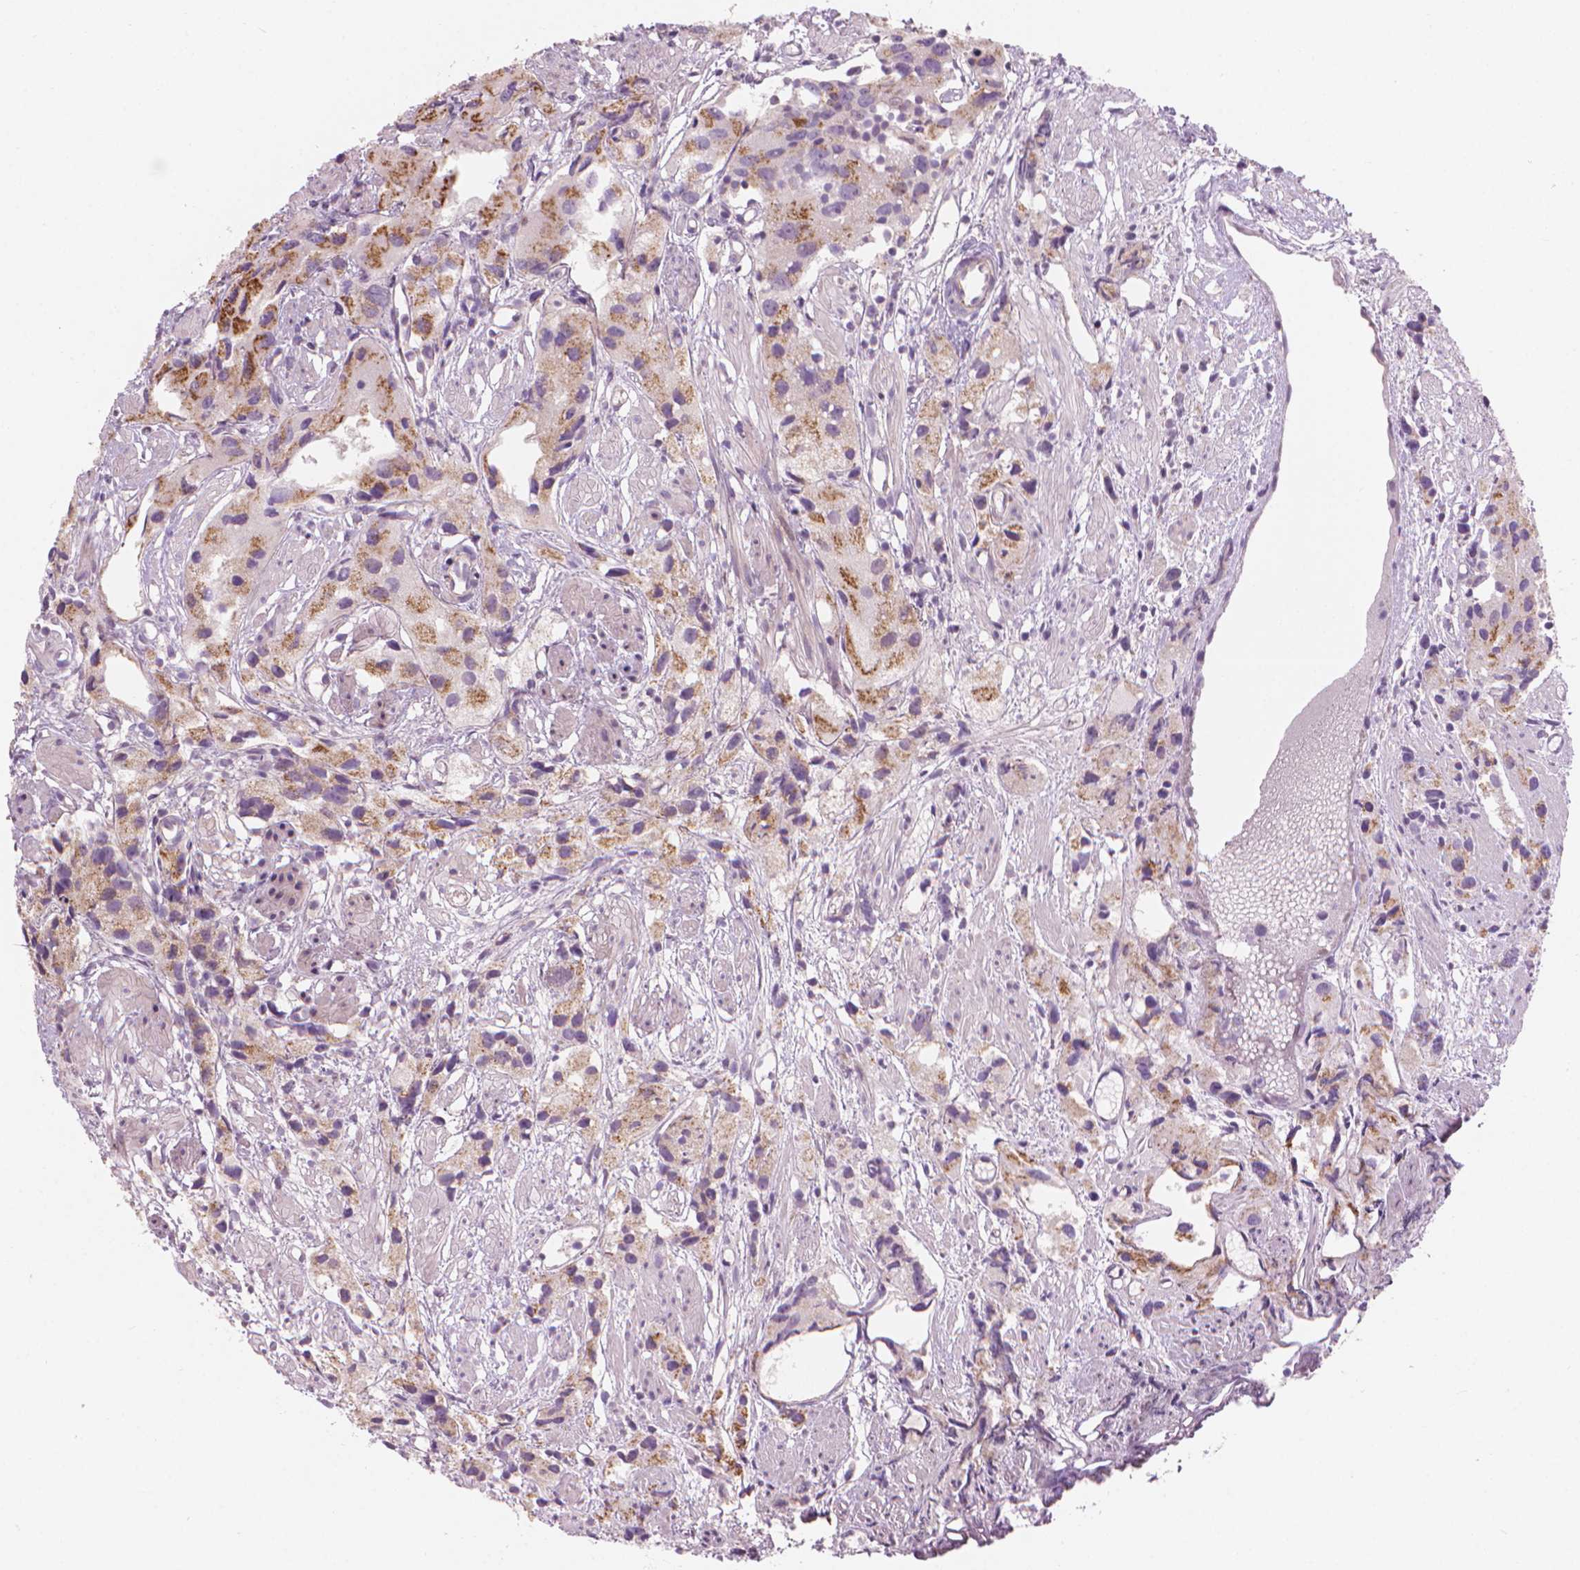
{"staining": {"intensity": "moderate", "quantity": "25%-75%", "location": "cytoplasmic/membranous"}, "tissue": "prostate cancer", "cell_type": "Tumor cells", "image_type": "cancer", "snomed": [{"axis": "morphology", "description": "Adenocarcinoma, High grade"}, {"axis": "topography", "description": "Prostate"}], "caption": "An IHC image of tumor tissue is shown. Protein staining in brown shows moderate cytoplasmic/membranous positivity in prostate high-grade adenocarcinoma within tumor cells.", "gene": "IFFO1", "patient": {"sex": "male", "age": 68}}